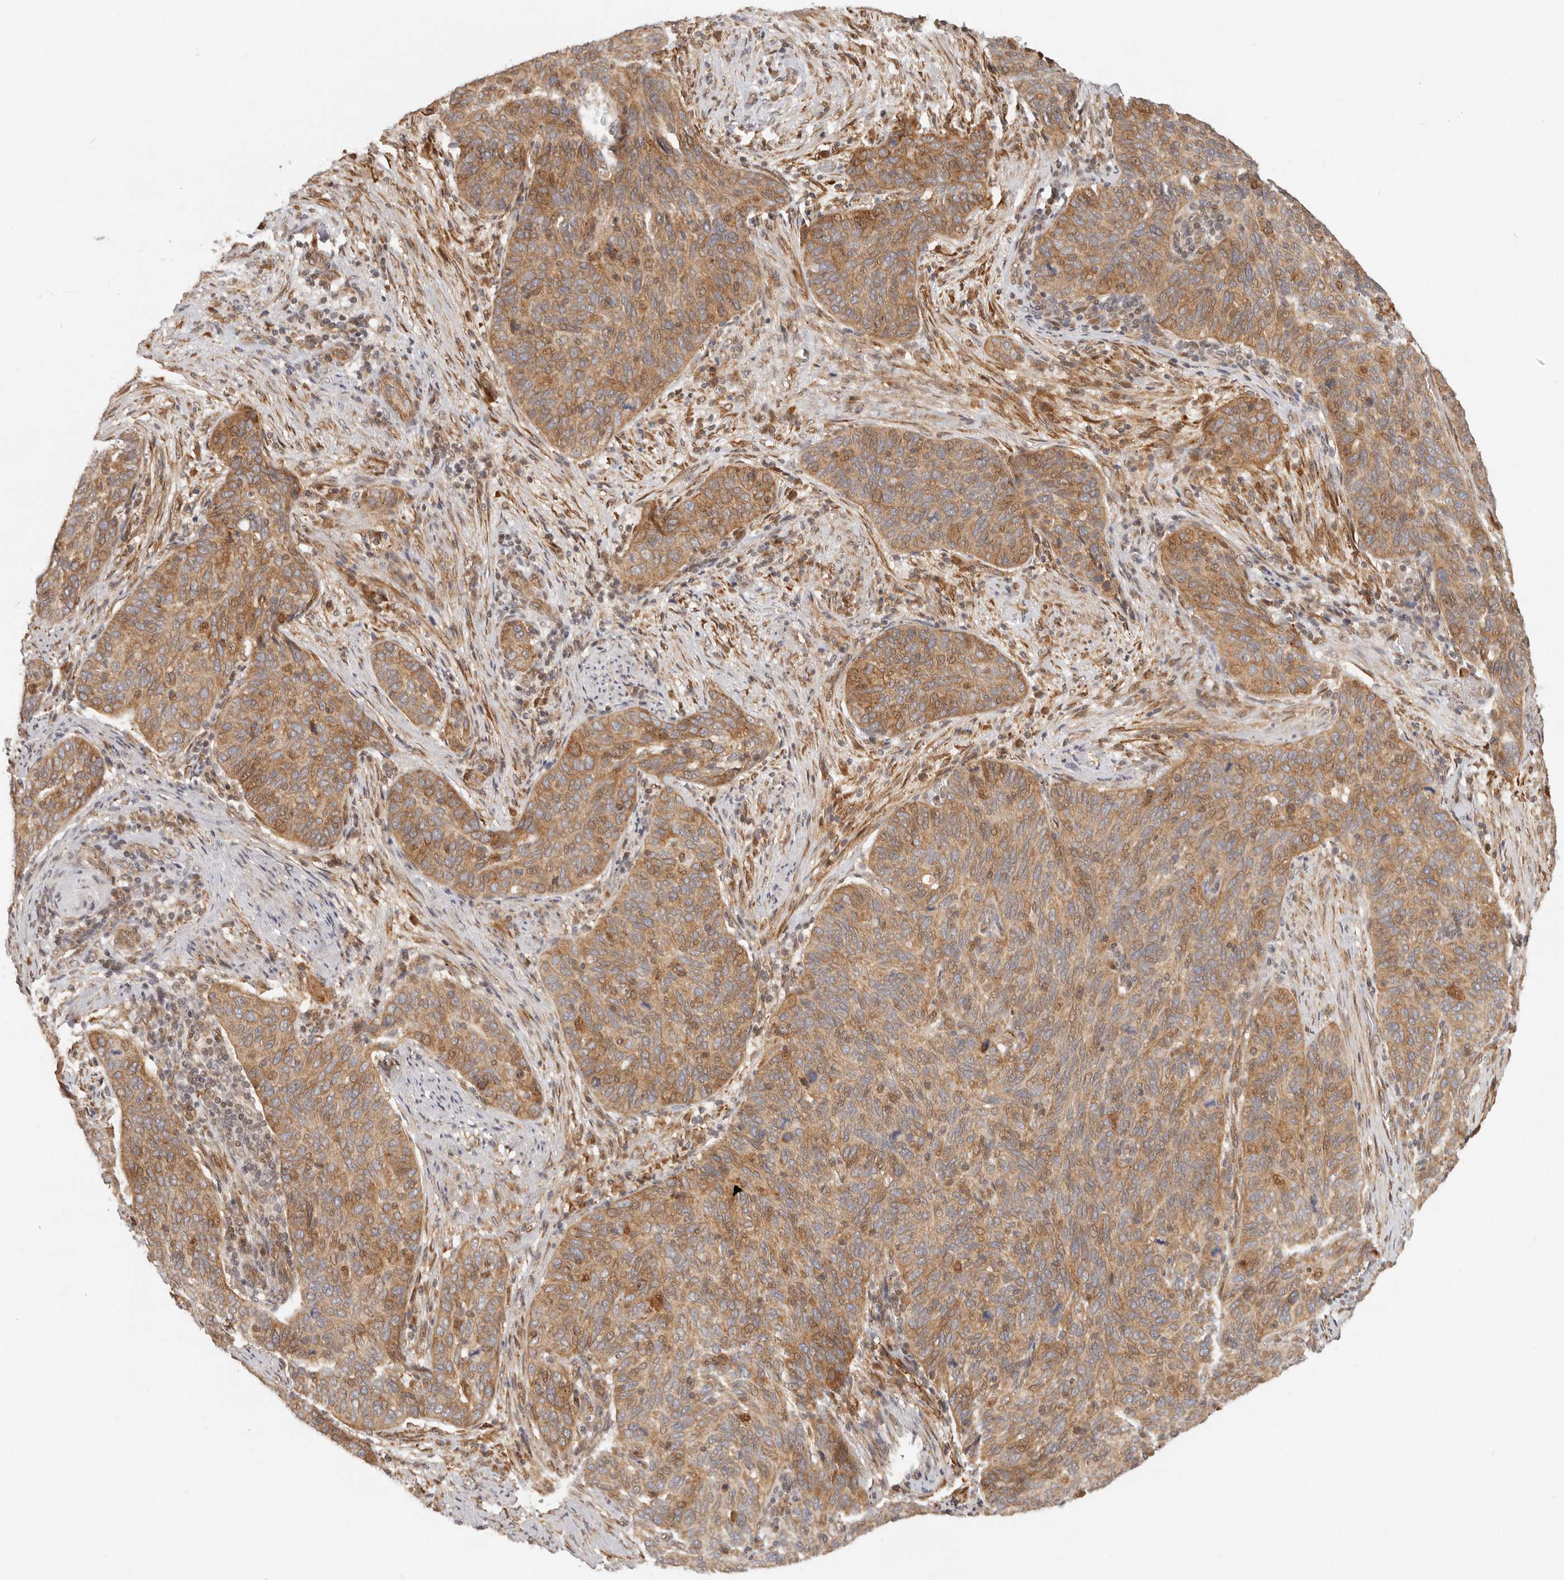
{"staining": {"intensity": "moderate", "quantity": ">75%", "location": "cytoplasmic/membranous"}, "tissue": "cervical cancer", "cell_type": "Tumor cells", "image_type": "cancer", "snomed": [{"axis": "morphology", "description": "Squamous cell carcinoma, NOS"}, {"axis": "topography", "description": "Cervix"}], "caption": "DAB immunohistochemical staining of human cervical squamous cell carcinoma shows moderate cytoplasmic/membranous protein staining in approximately >75% of tumor cells.", "gene": "TUFT1", "patient": {"sex": "female", "age": 60}}